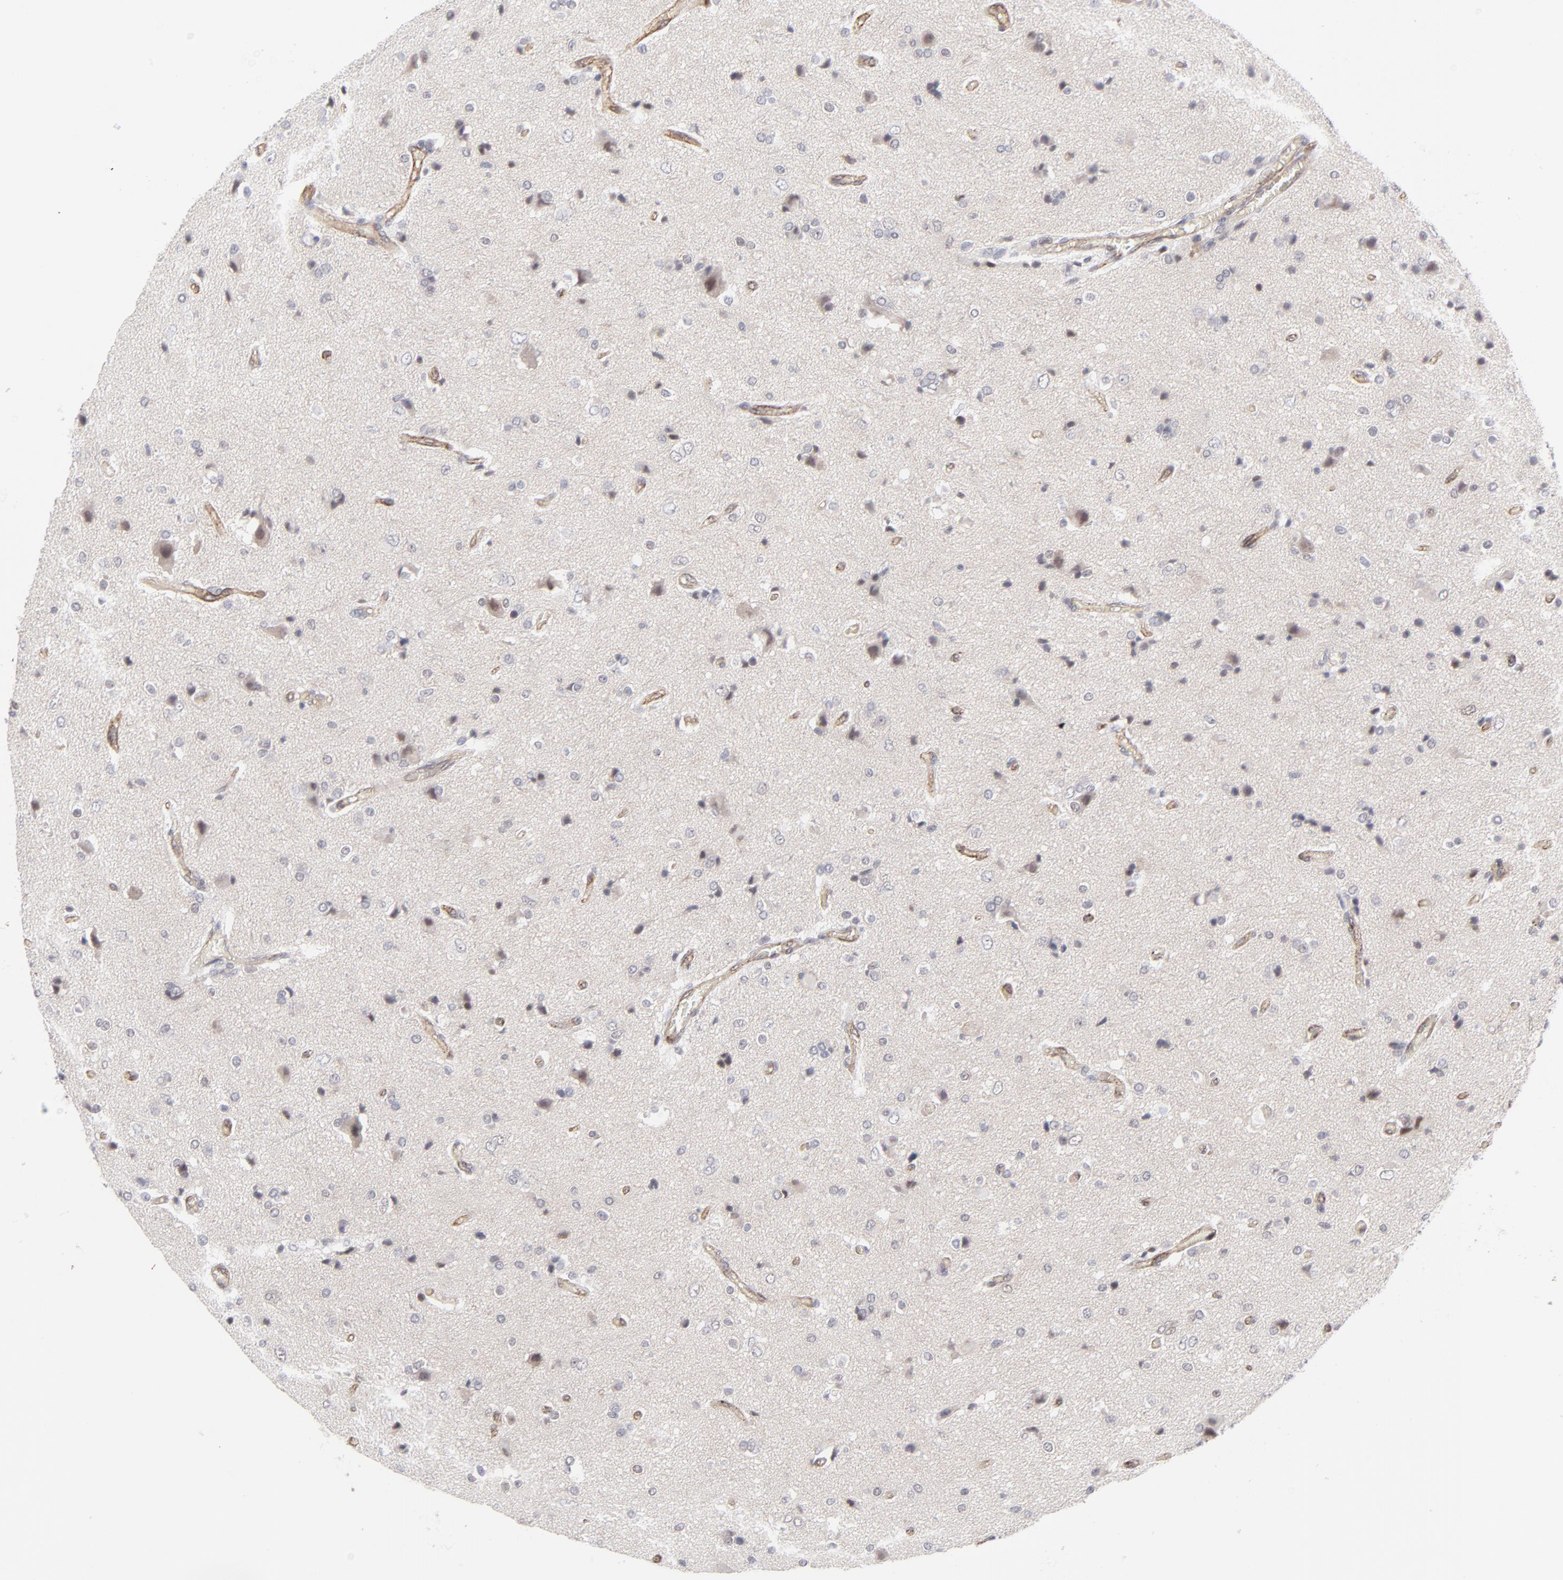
{"staining": {"intensity": "negative", "quantity": "none", "location": "none"}, "tissue": "glioma", "cell_type": "Tumor cells", "image_type": "cancer", "snomed": [{"axis": "morphology", "description": "Glioma, malignant, High grade"}, {"axis": "topography", "description": "Brain"}], "caption": "Immunohistochemistry histopathology image of neoplastic tissue: human malignant high-grade glioma stained with DAB (3,3'-diaminobenzidine) shows no significant protein positivity in tumor cells.", "gene": "NBN", "patient": {"sex": "male", "age": 47}}